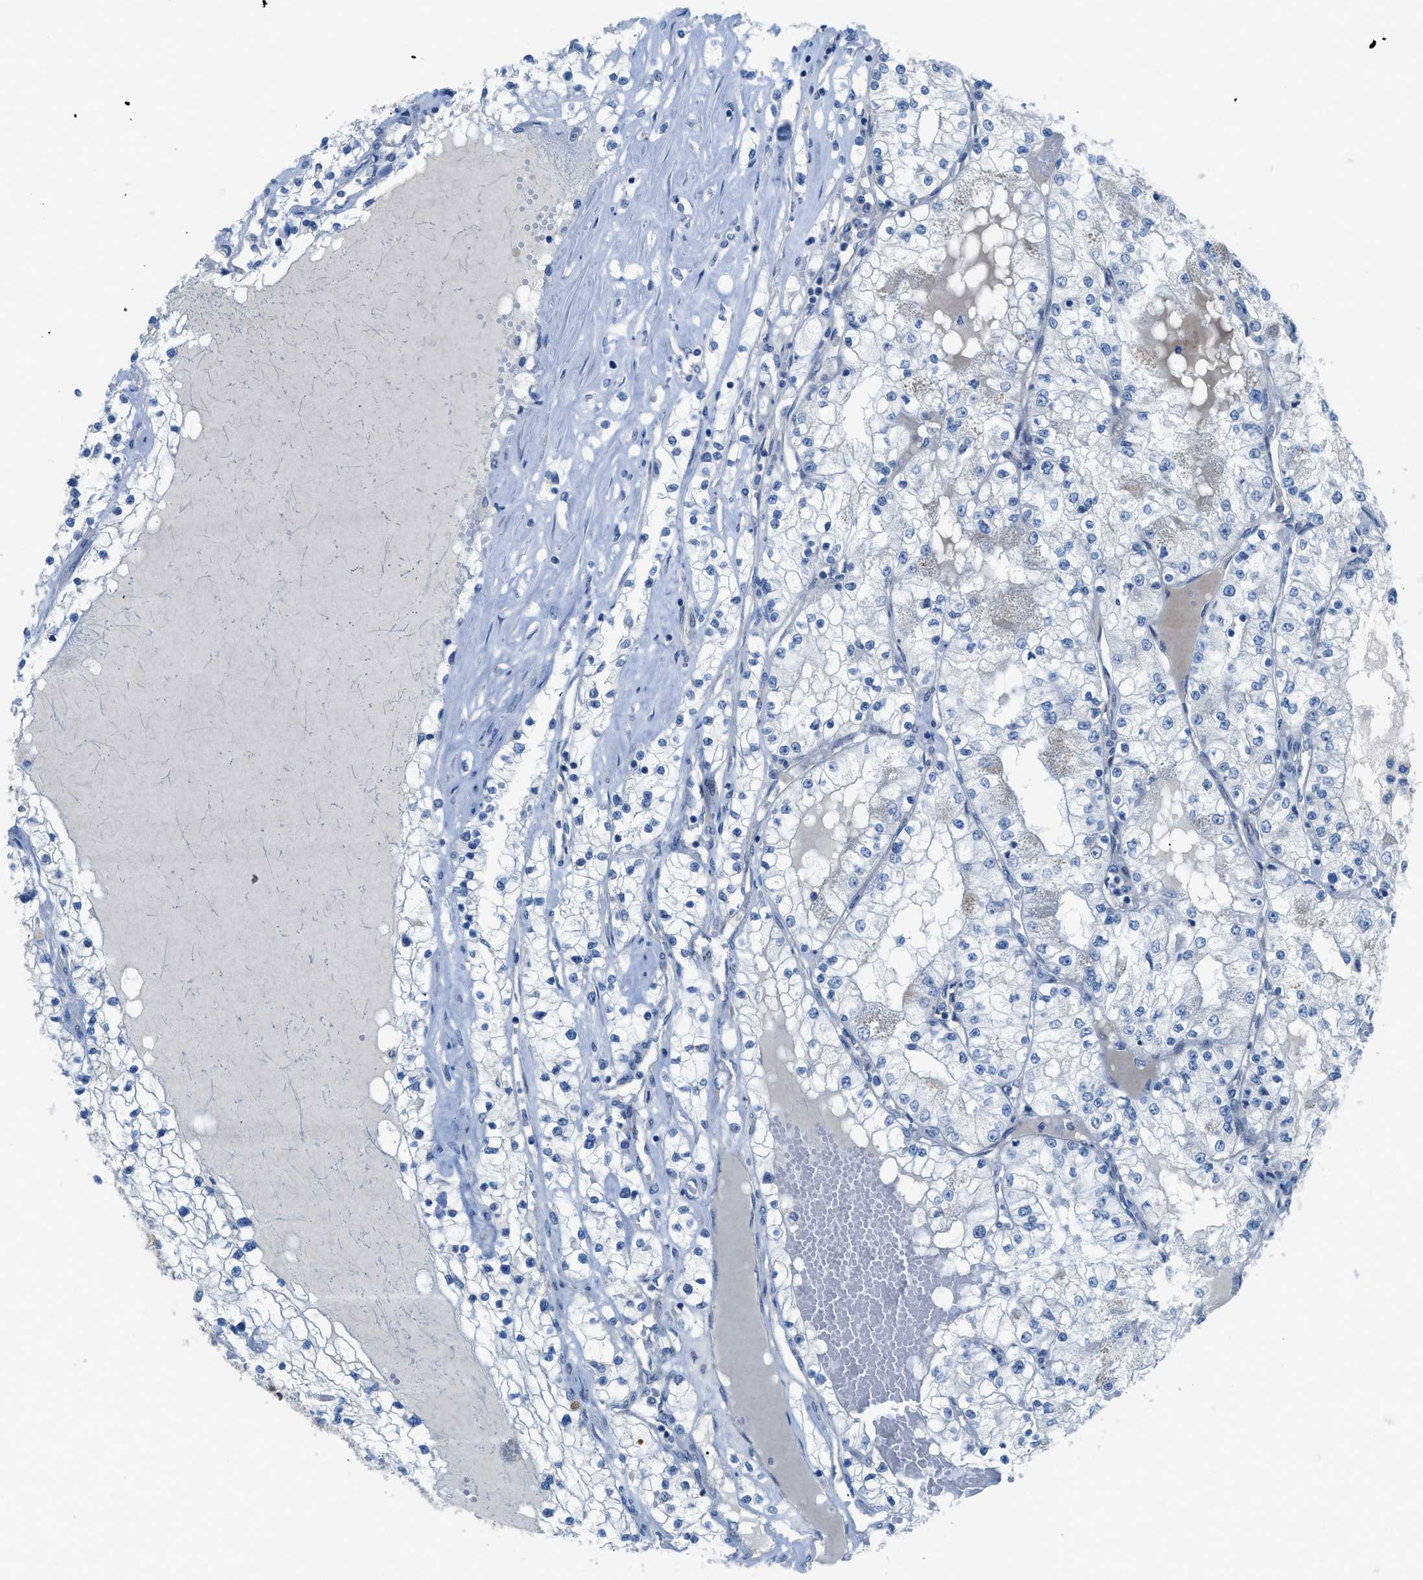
{"staining": {"intensity": "negative", "quantity": "none", "location": "none"}, "tissue": "renal cancer", "cell_type": "Tumor cells", "image_type": "cancer", "snomed": [{"axis": "morphology", "description": "Adenocarcinoma, NOS"}, {"axis": "topography", "description": "Kidney"}], "caption": "DAB immunohistochemical staining of renal adenocarcinoma exhibits no significant staining in tumor cells.", "gene": "PRKN", "patient": {"sex": "male", "age": 68}}